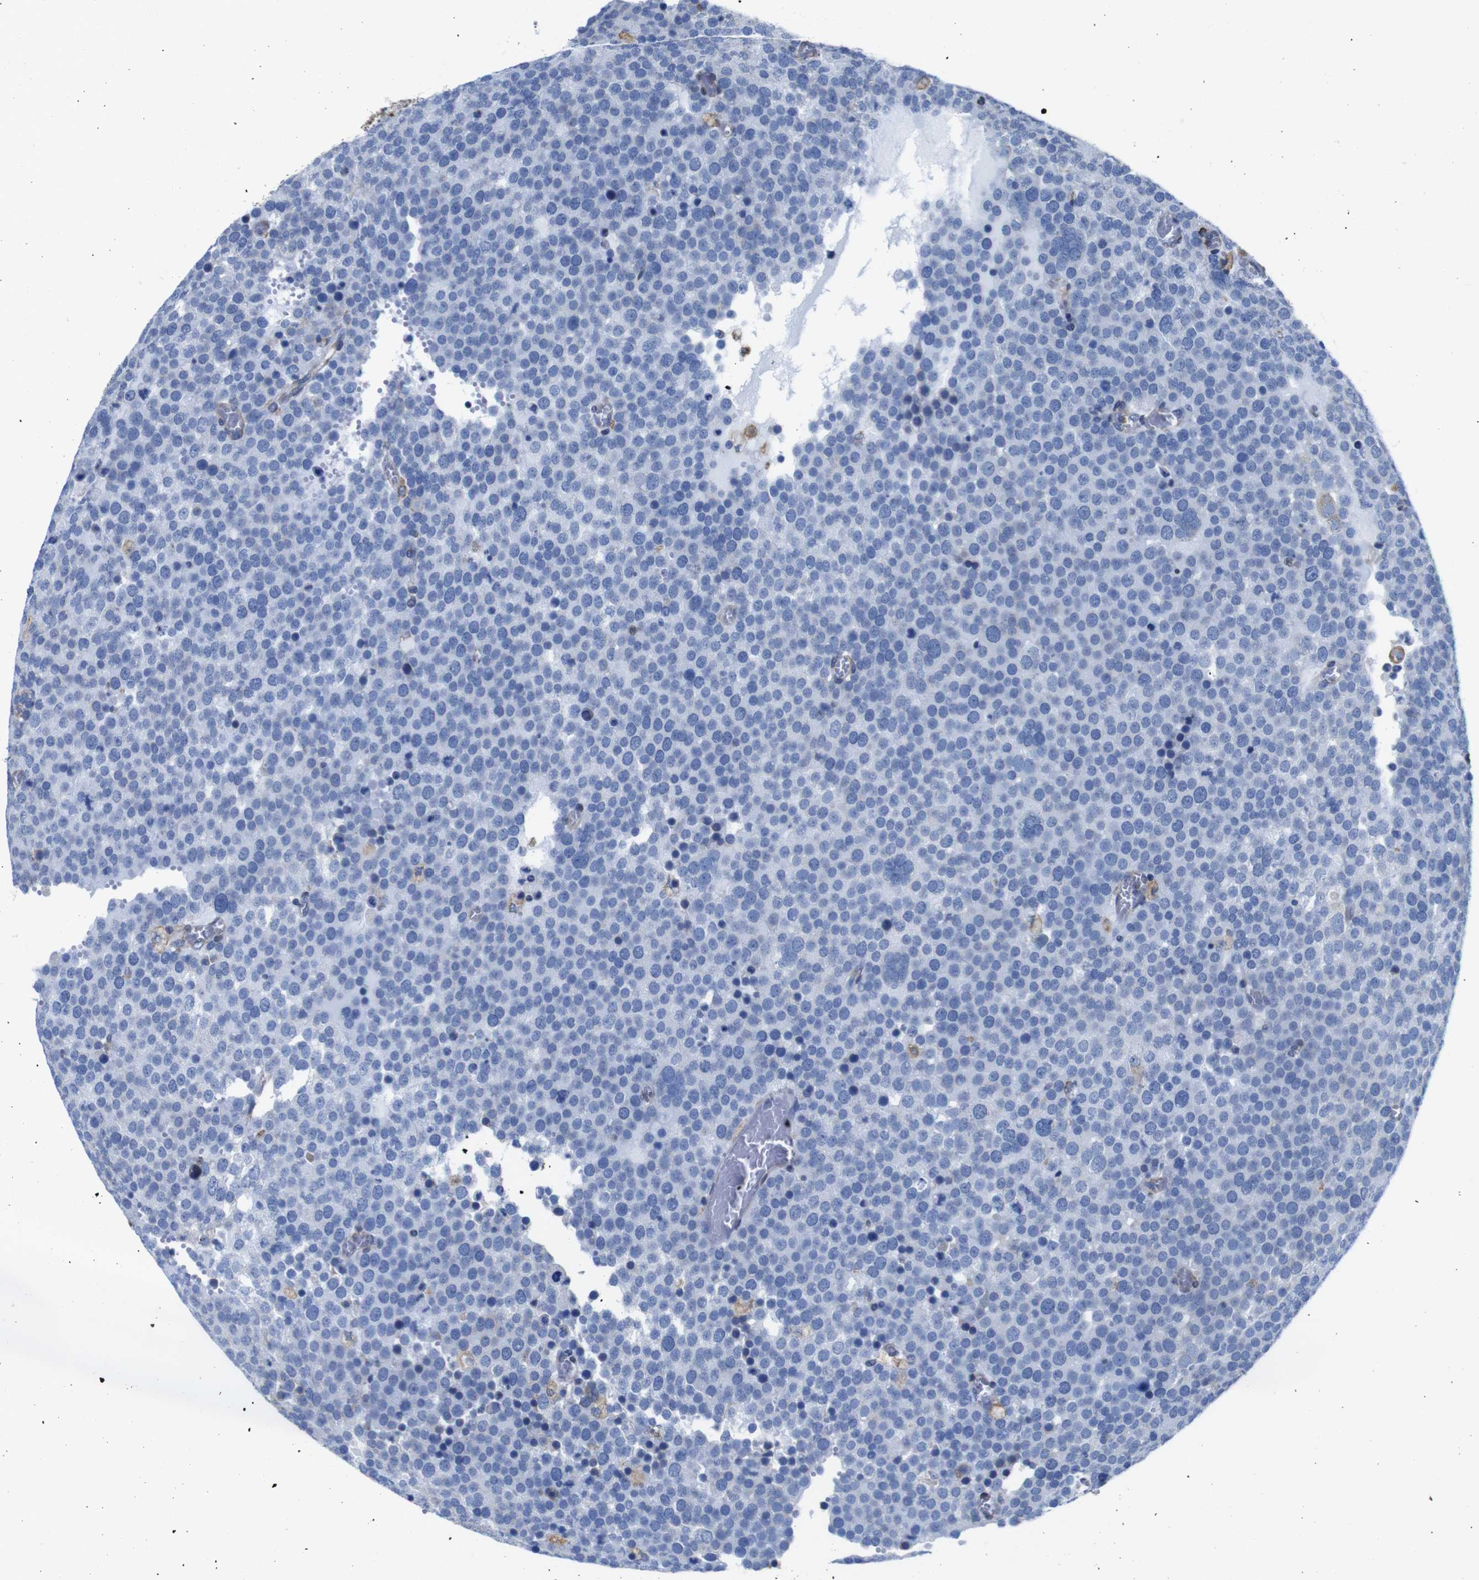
{"staining": {"intensity": "negative", "quantity": "none", "location": "none"}, "tissue": "testis cancer", "cell_type": "Tumor cells", "image_type": "cancer", "snomed": [{"axis": "morphology", "description": "Normal tissue, NOS"}, {"axis": "morphology", "description": "Seminoma, NOS"}, {"axis": "topography", "description": "Testis"}], "caption": "Seminoma (testis) stained for a protein using IHC exhibits no expression tumor cells.", "gene": "PPIB", "patient": {"sex": "male", "age": 71}}